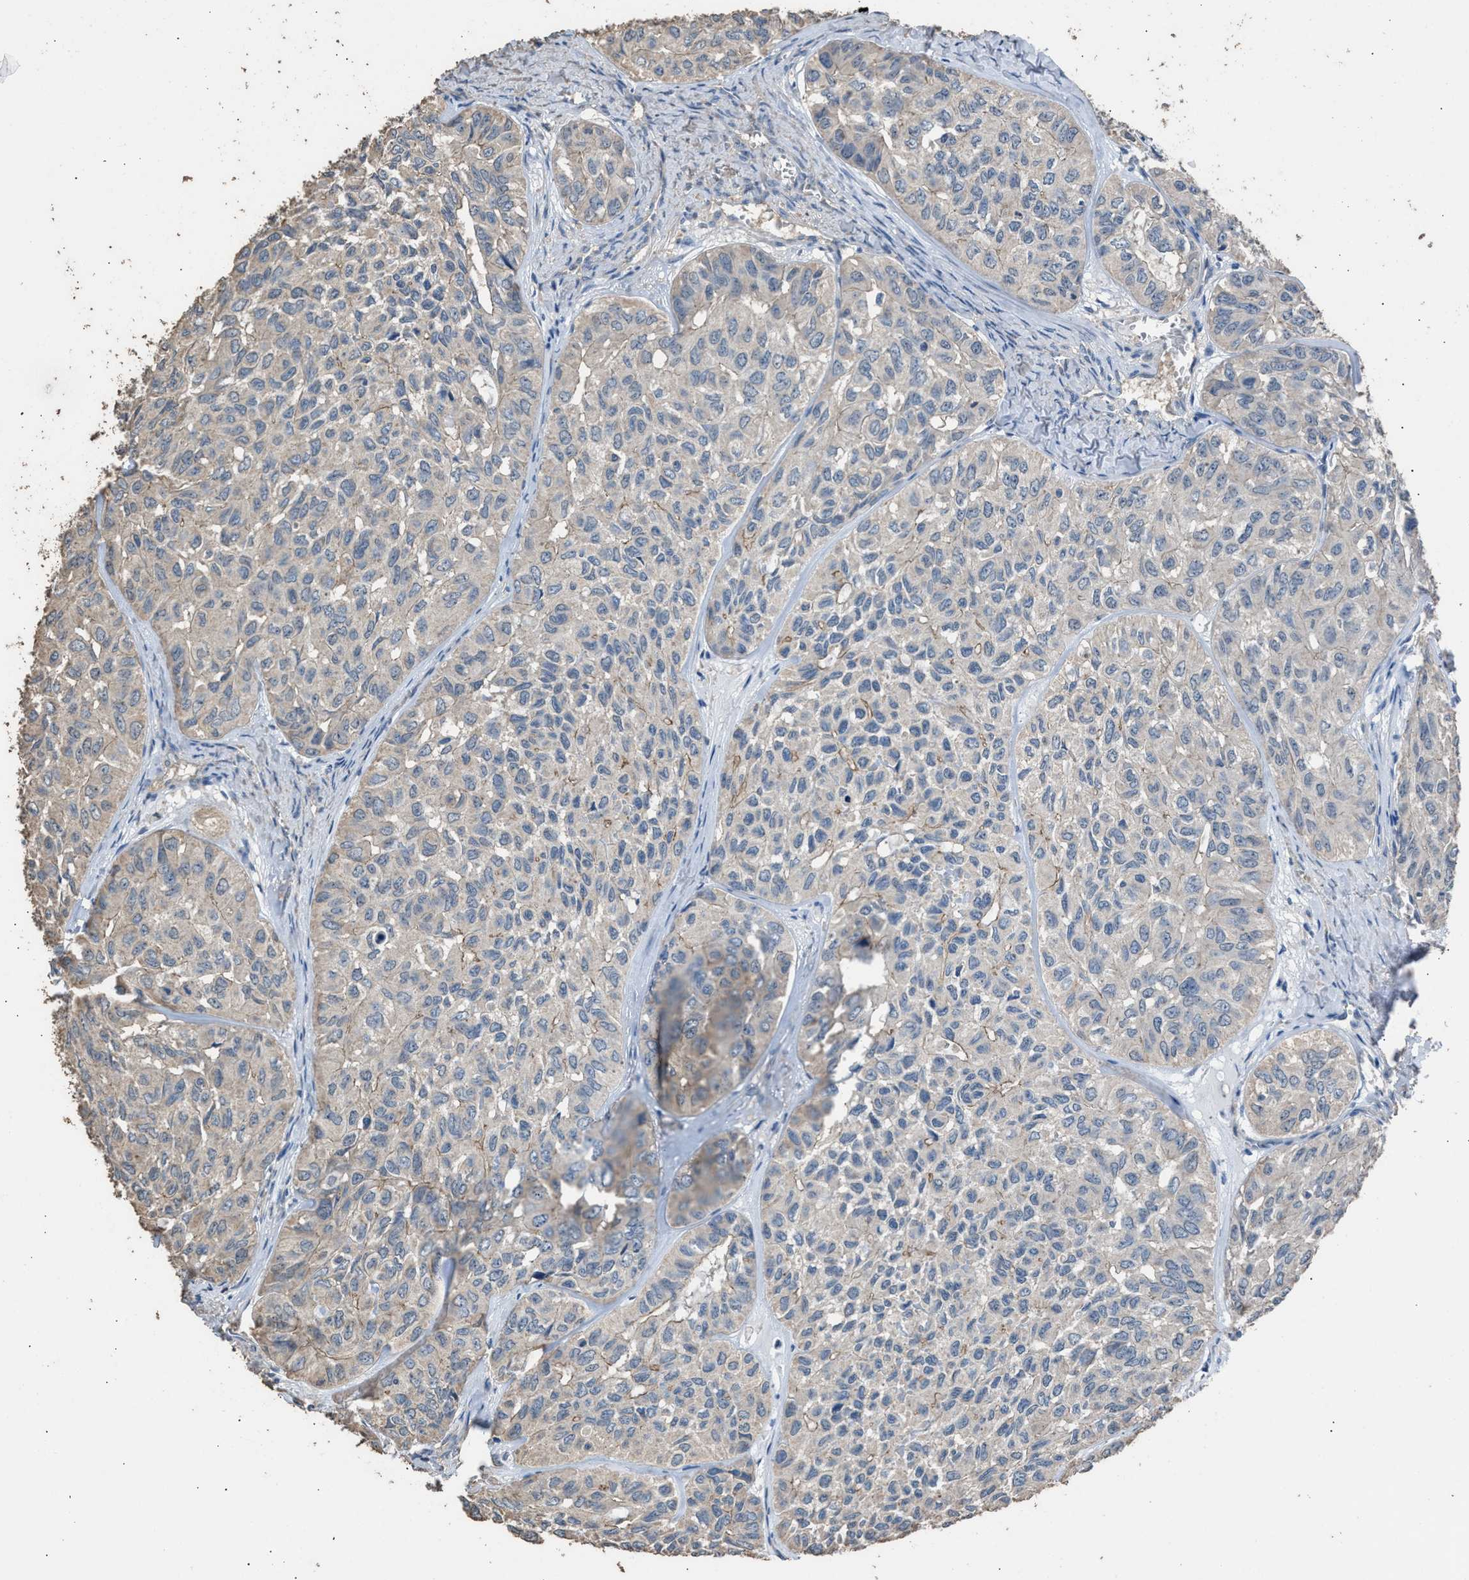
{"staining": {"intensity": "negative", "quantity": "none", "location": "none"}, "tissue": "head and neck cancer", "cell_type": "Tumor cells", "image_type": "cancer", "snomed": [{"axis": "morphology", "description": "Adenocarcinoma, NOS"}, {"axis": "topography", "description": "Salivary gland, NOS"}, {"axis": "topography", "description": "Head-Neck"}], "caption": "The photomicrograph displays no significant positivity in tumor cells of adenocarcinoma (head and neck).", "gene": "ITSN1", "patient": {"sex": "female", "age": 76}}